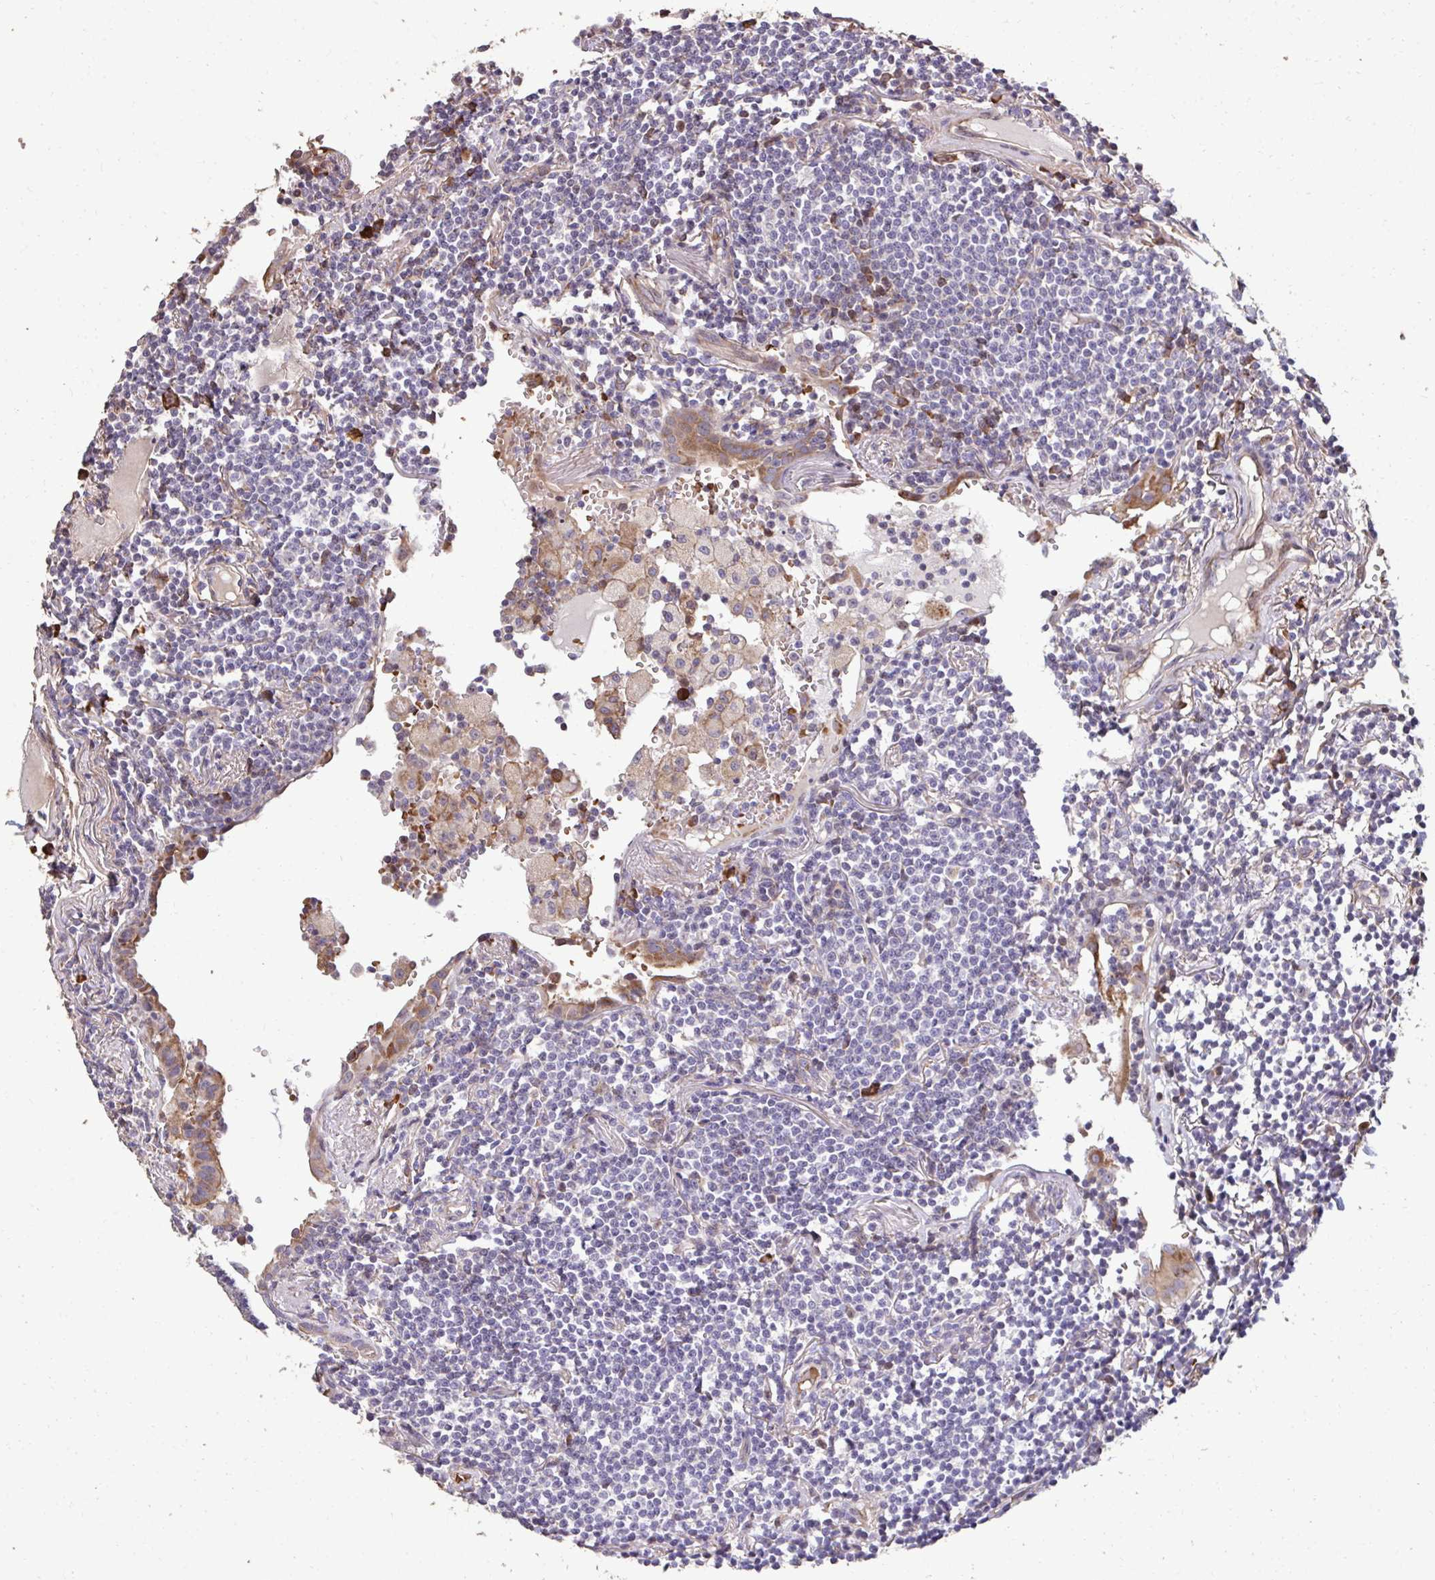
{"staining": {"intensity": "negative", "quantity": "none", "location": "none"}, "tissue": "lymphoma", "cell_type": "Tumor cells", "image_type": "cancer", "snomed": [{"axis": "morphology", "description": "Malignant lymphoma, non-Hodgkin's type, Low grade"}, {"axis": "topography", "description": "Lung"}], "caption": "DAB immunohistochemical staining of lymphoma exhibits no significant staining in tumor cells.", "gene": "FIBCD1", "patient": {"sex": "female", "age": 71}}